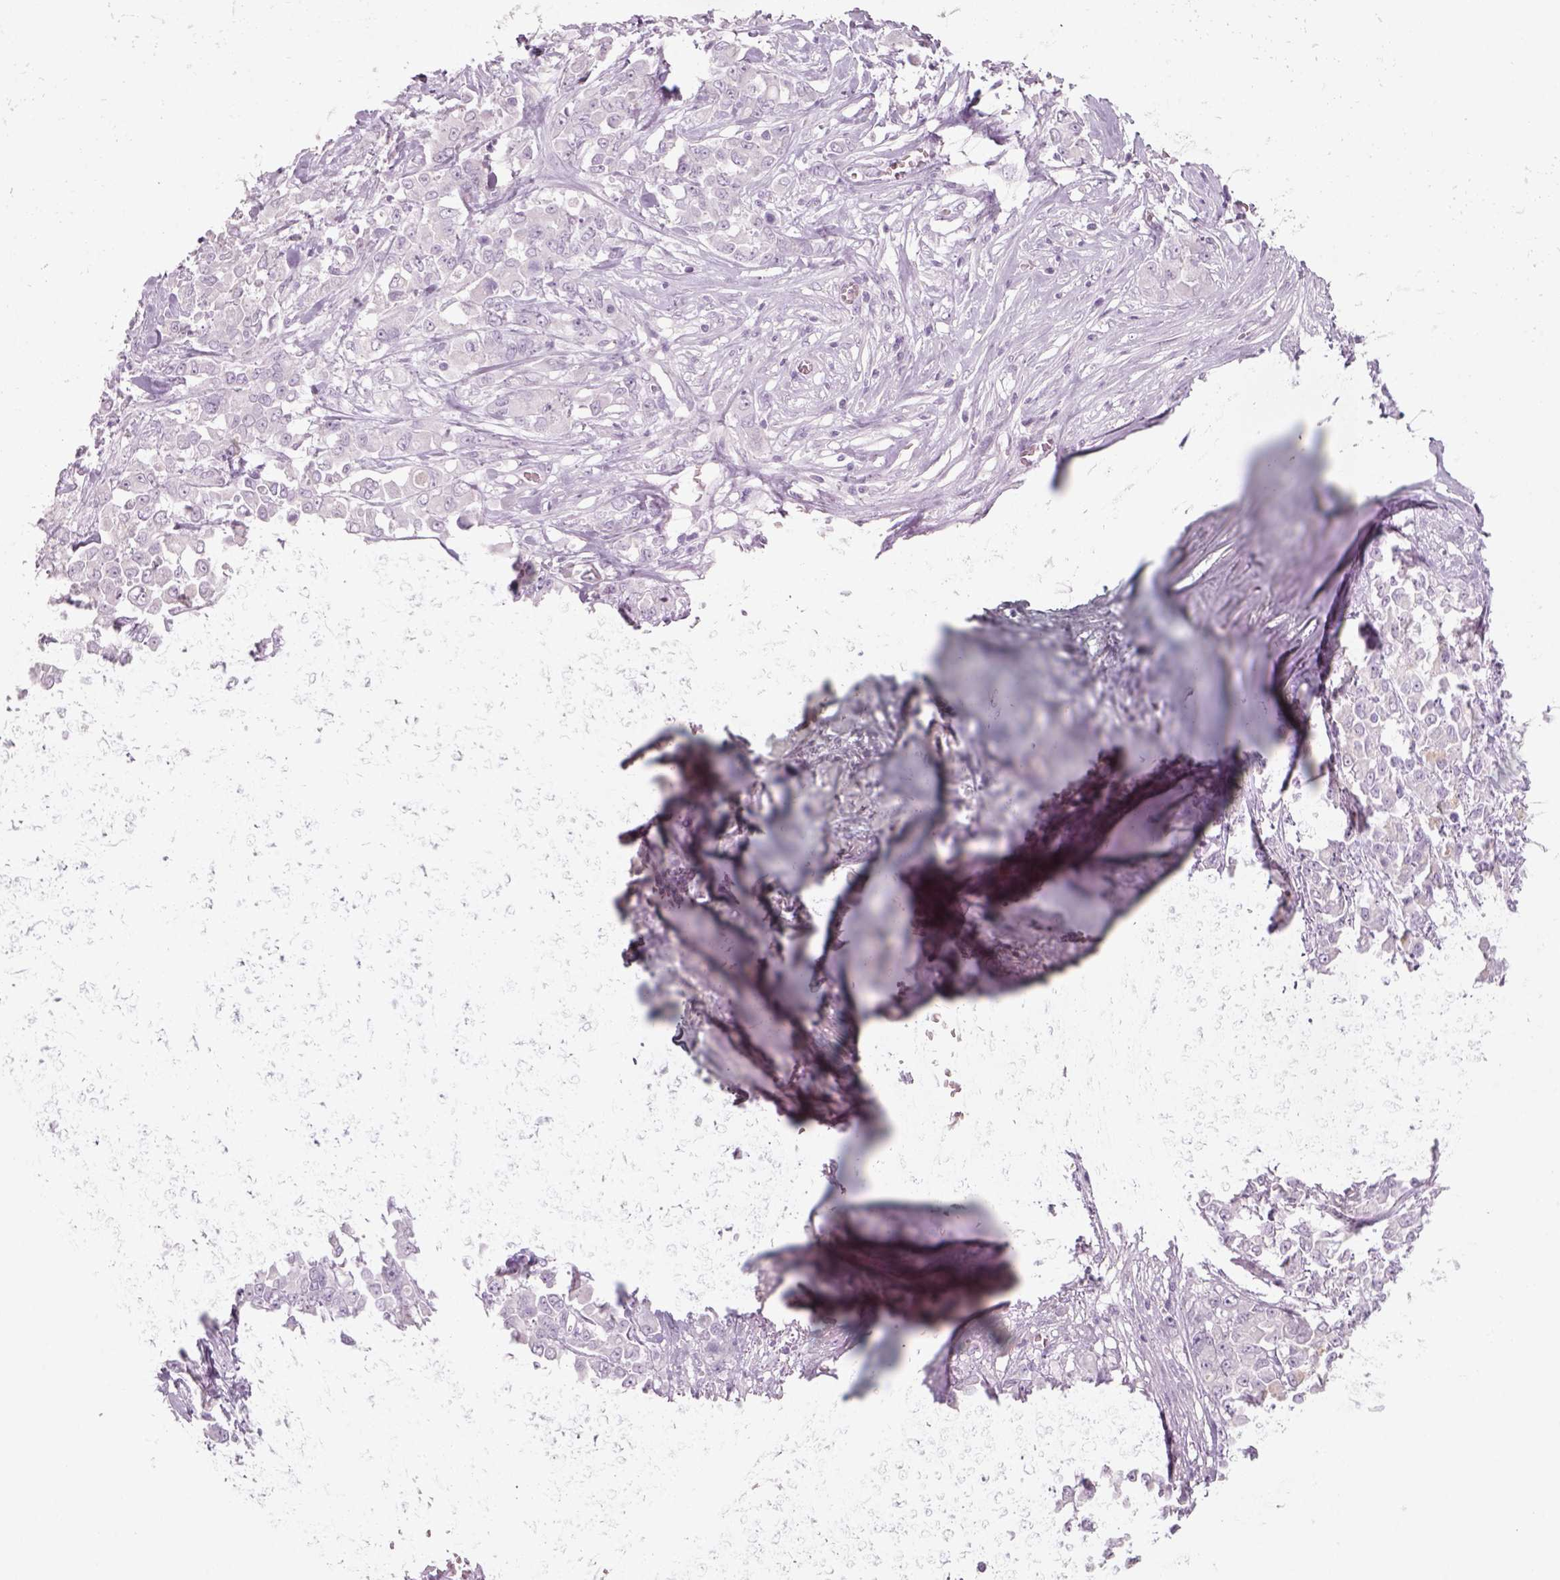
{"staining": {"intensity": "negative", "quantity": "none", "location": "none"}, "tissue": "stomach cancer", "cell_type": "Tumor cells", "image_type": "cancer", "snomed": [{"axis": "morphology", "description": "Adenocarcinoma, NOS"}, {"axis": "topography", "description": "Stomach"}], "caption": "Immunohistochemistry image of stomach cancer stained for a protein (brown), which demonstrates no expression in tumor cells.", "gene": "SLC6A2", "patient": {"sex": "female", "age": 76}}